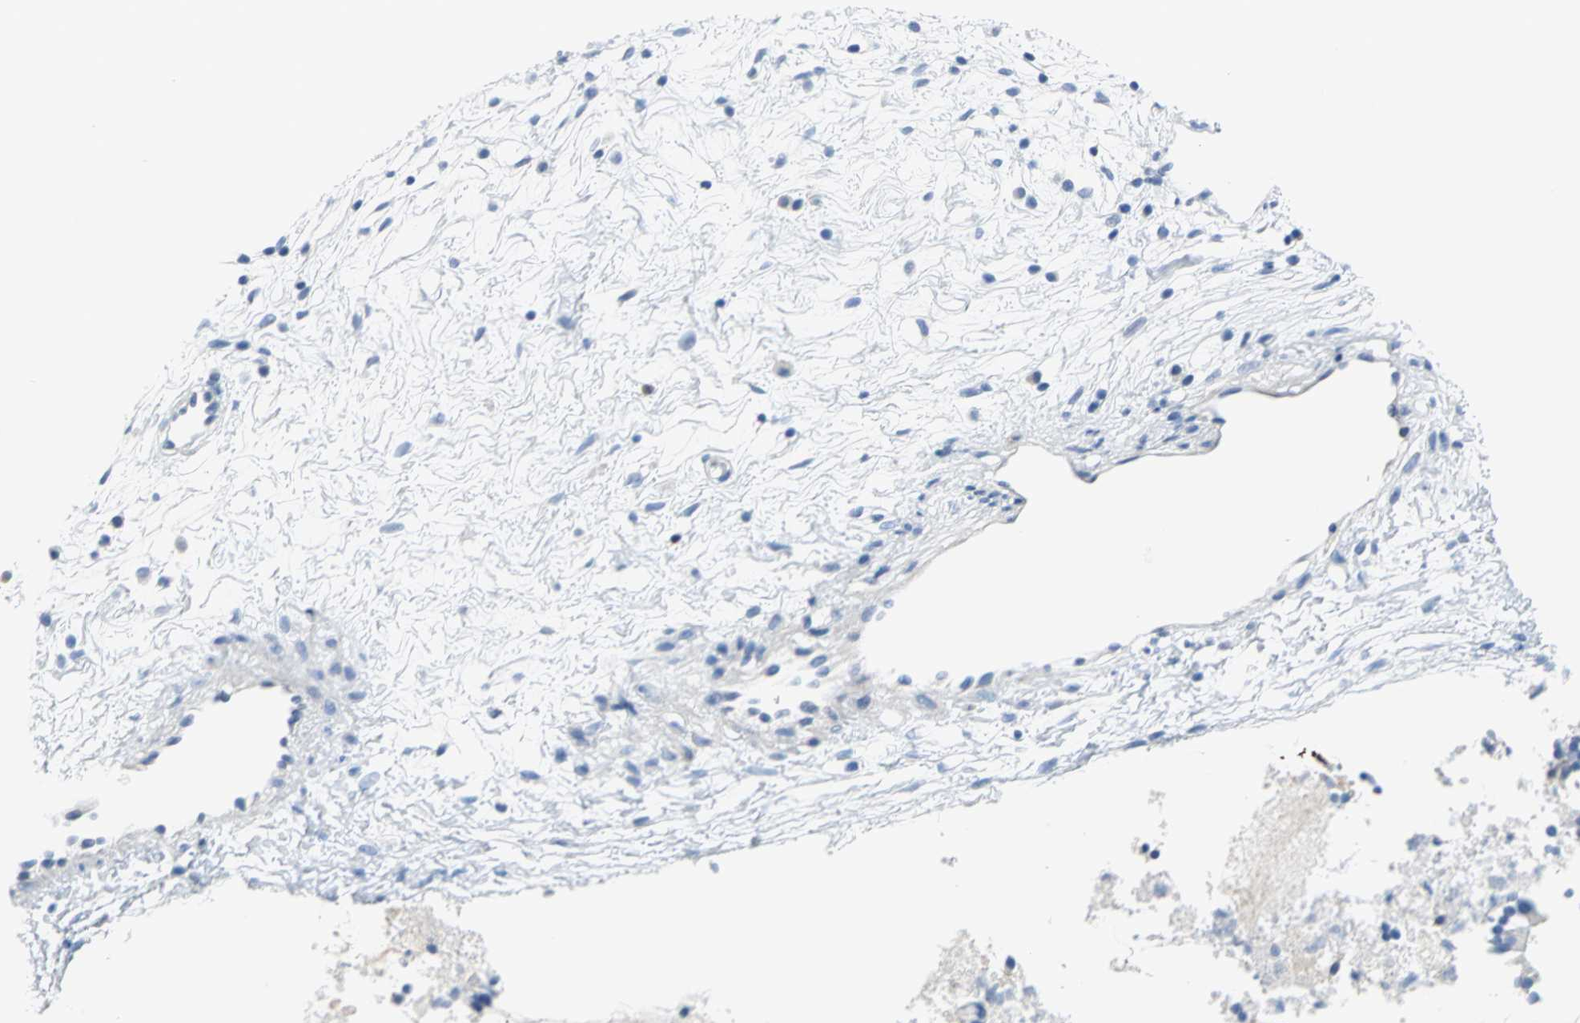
{"staining": {"intensity": "strong", "quantity": "<25%", "location": "nuclear"}, "tissue": "nasopharynx", "cell_type": "Respiratory epithelial cells", "image_type": "normal", "snomed": [{"axis": "morphology", "description": "Normal tissue, NOS"}, {"axis": "topography", "description": "Nasopharynx"}], "caption": "Immunohistochemistry (IHC) (DAB) staining of unremarkable human nasopharynx demonstrates strong nuclear protein staining in about <25% of respiratory epithelial cells.", "gene": "MCM3", "patient": {"sex": "male", "age": 21}}